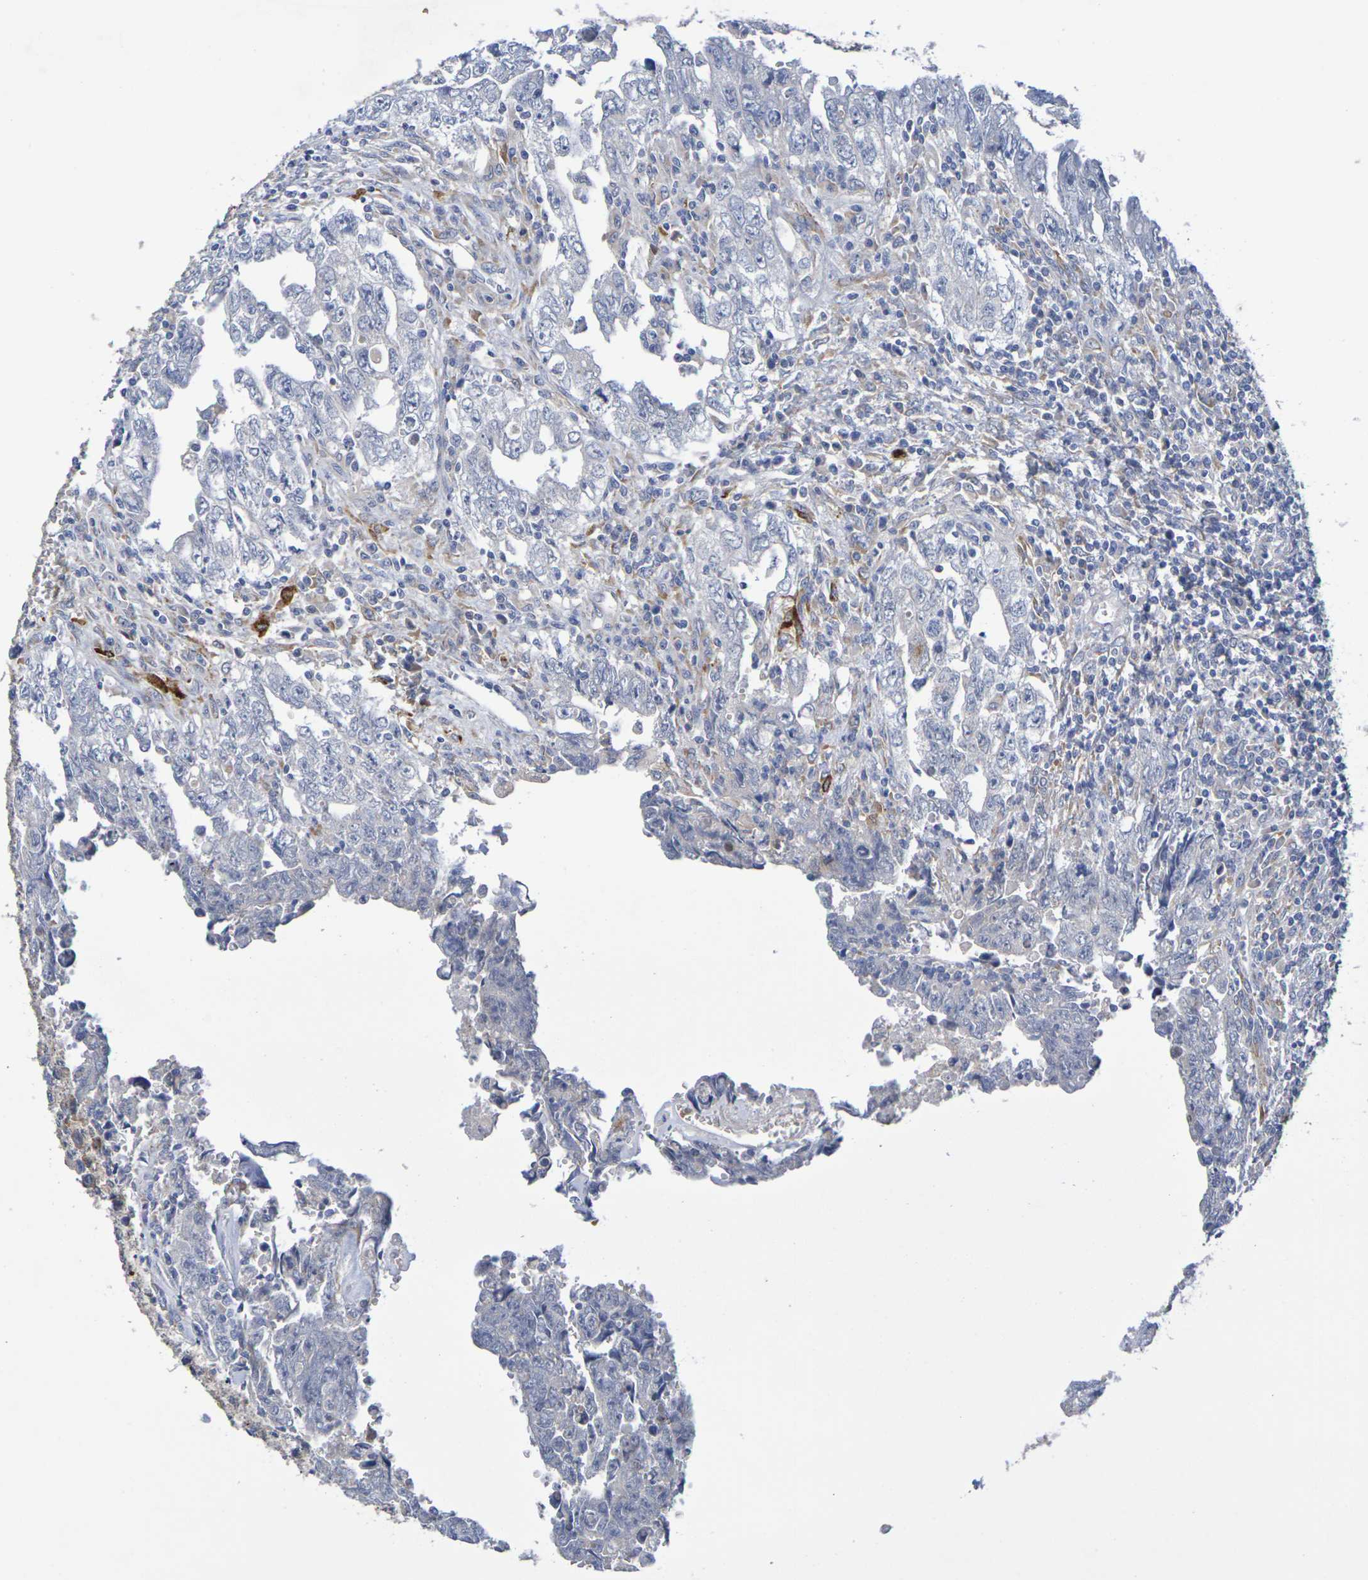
{"staining": {"intensity": "weak", "quantity": "<25%", "location": "cytoplasmic/membranous"}, "tissue": "testis cancer", "cell_type": "Tumor cells", "image_type": "cancer", "snomed": [{"axis": "morphology", "description": "Carcinoma, Embryonal, NOS"}, {"axis": "topography", "description": "Testis"}], "caption": "Tumor cells show no significant staining in testis cancer (embryonal carcinoma).", "gene": "SDC4", "patient": {"sex": "male", "age": 28}}